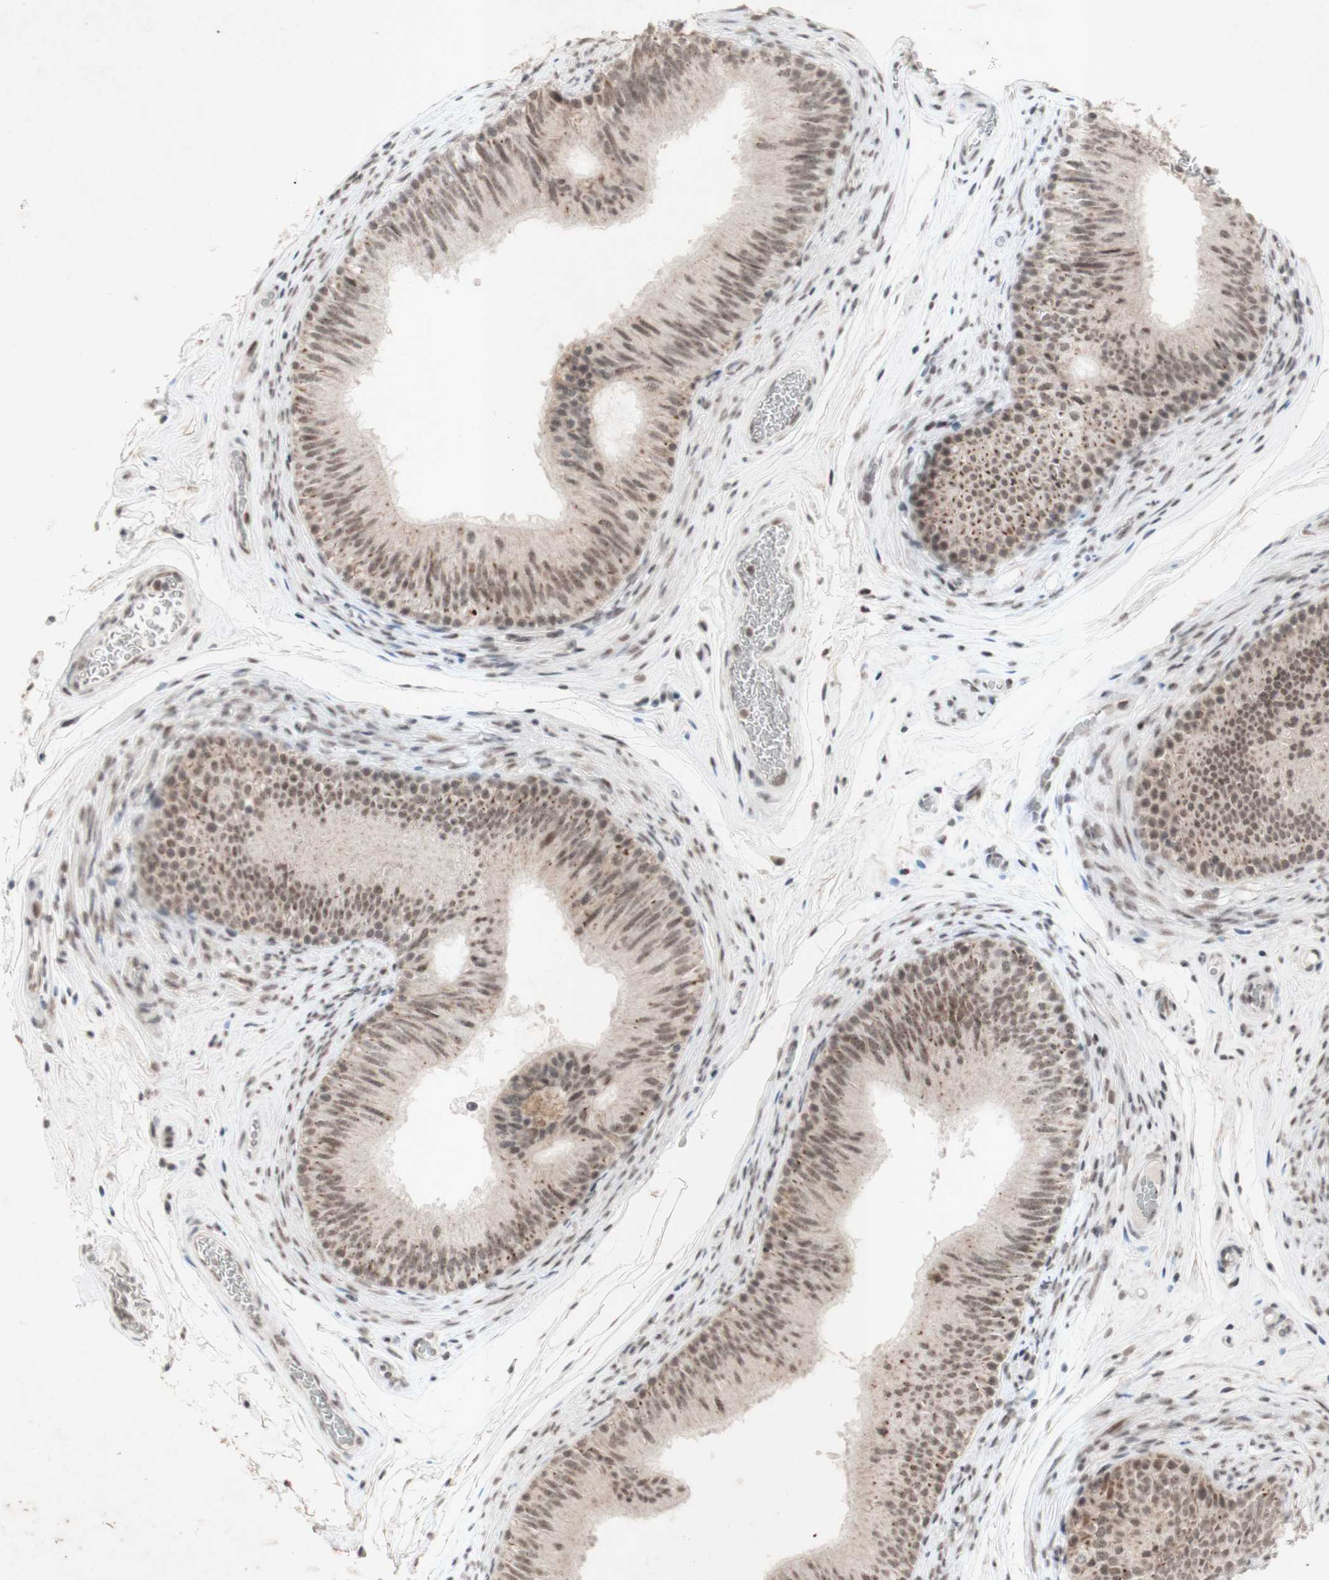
{"staining": {"intensity": "weak", "quantity": ">75%", "location": "cytoplasmic/membranous,nuclear"}, "tissue": "epididymis", "cell_type": "Glandular cells", "image_type": "normal", "snomed": [{"axis": "morphology", "description": "Normal tissue, NOS"}, {"axis": "topography", "description": "Epididymis"}], "caption": "This micrograph reveals immunohistochemistry staining of normal human epididymis, with low weak cytoplasmic/membranous,nuclear expression in approximately >75% of glandular cells.", "gene": "CENPB", "patient": {"sex": "male", "age": 36}}